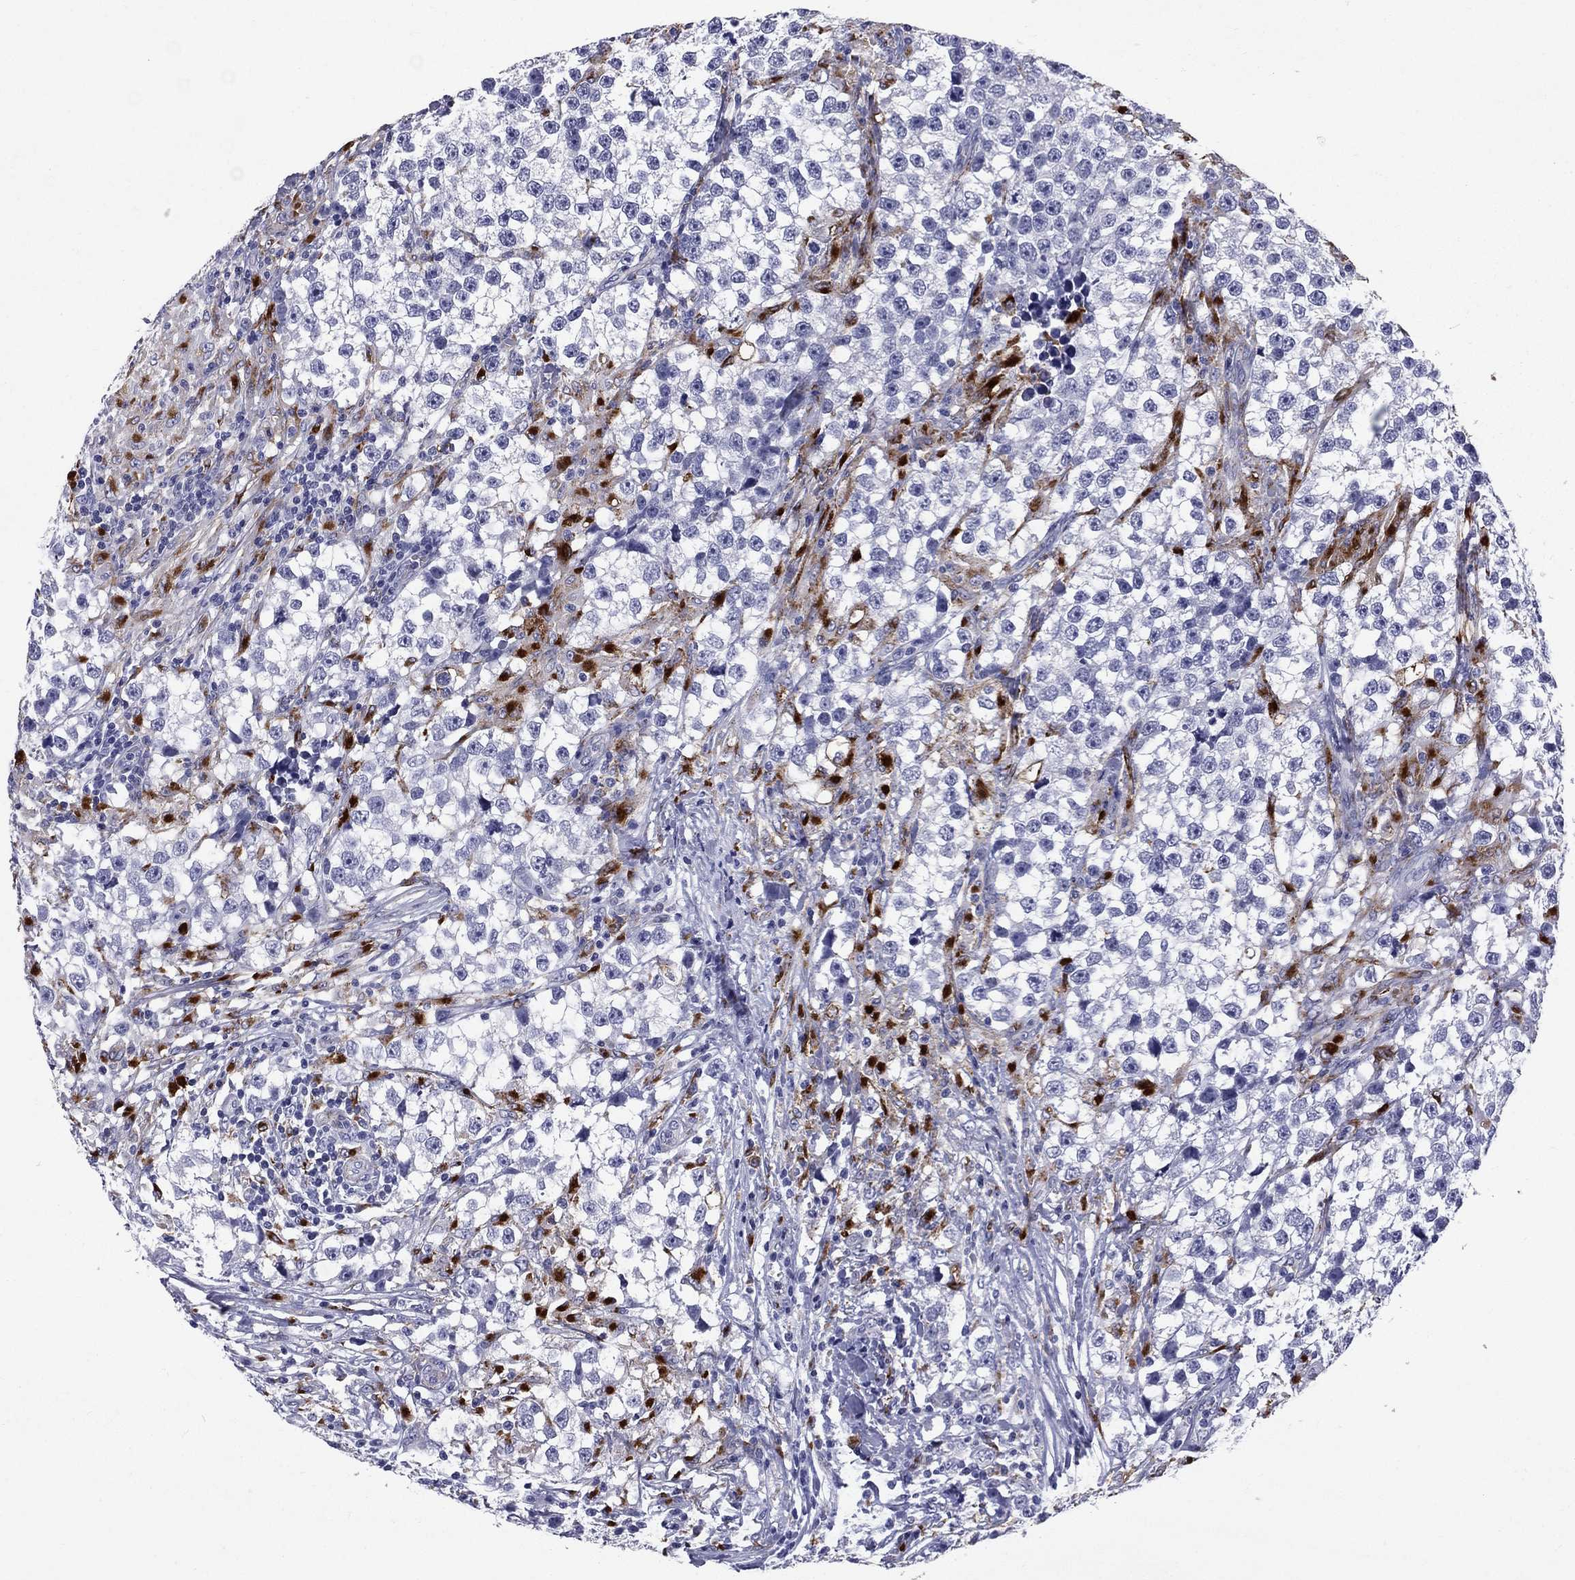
{"staining": {"intensity": "negative", "quantity": "none", "location": "none"}, "tissue": "testis cancer", "cell_type": "Tumor cells", "image_type": "cancer", "snomed": [{"axis": "morphology", "description": "Seminoma, NOS"}, {"axis": "topography", "description": "Testis"}], "caption": "Tumor cells are negative for protein expression in human testis seminoma.", "gene": "MADCAM1", "patient": {"sex": "male", "age": 46}}